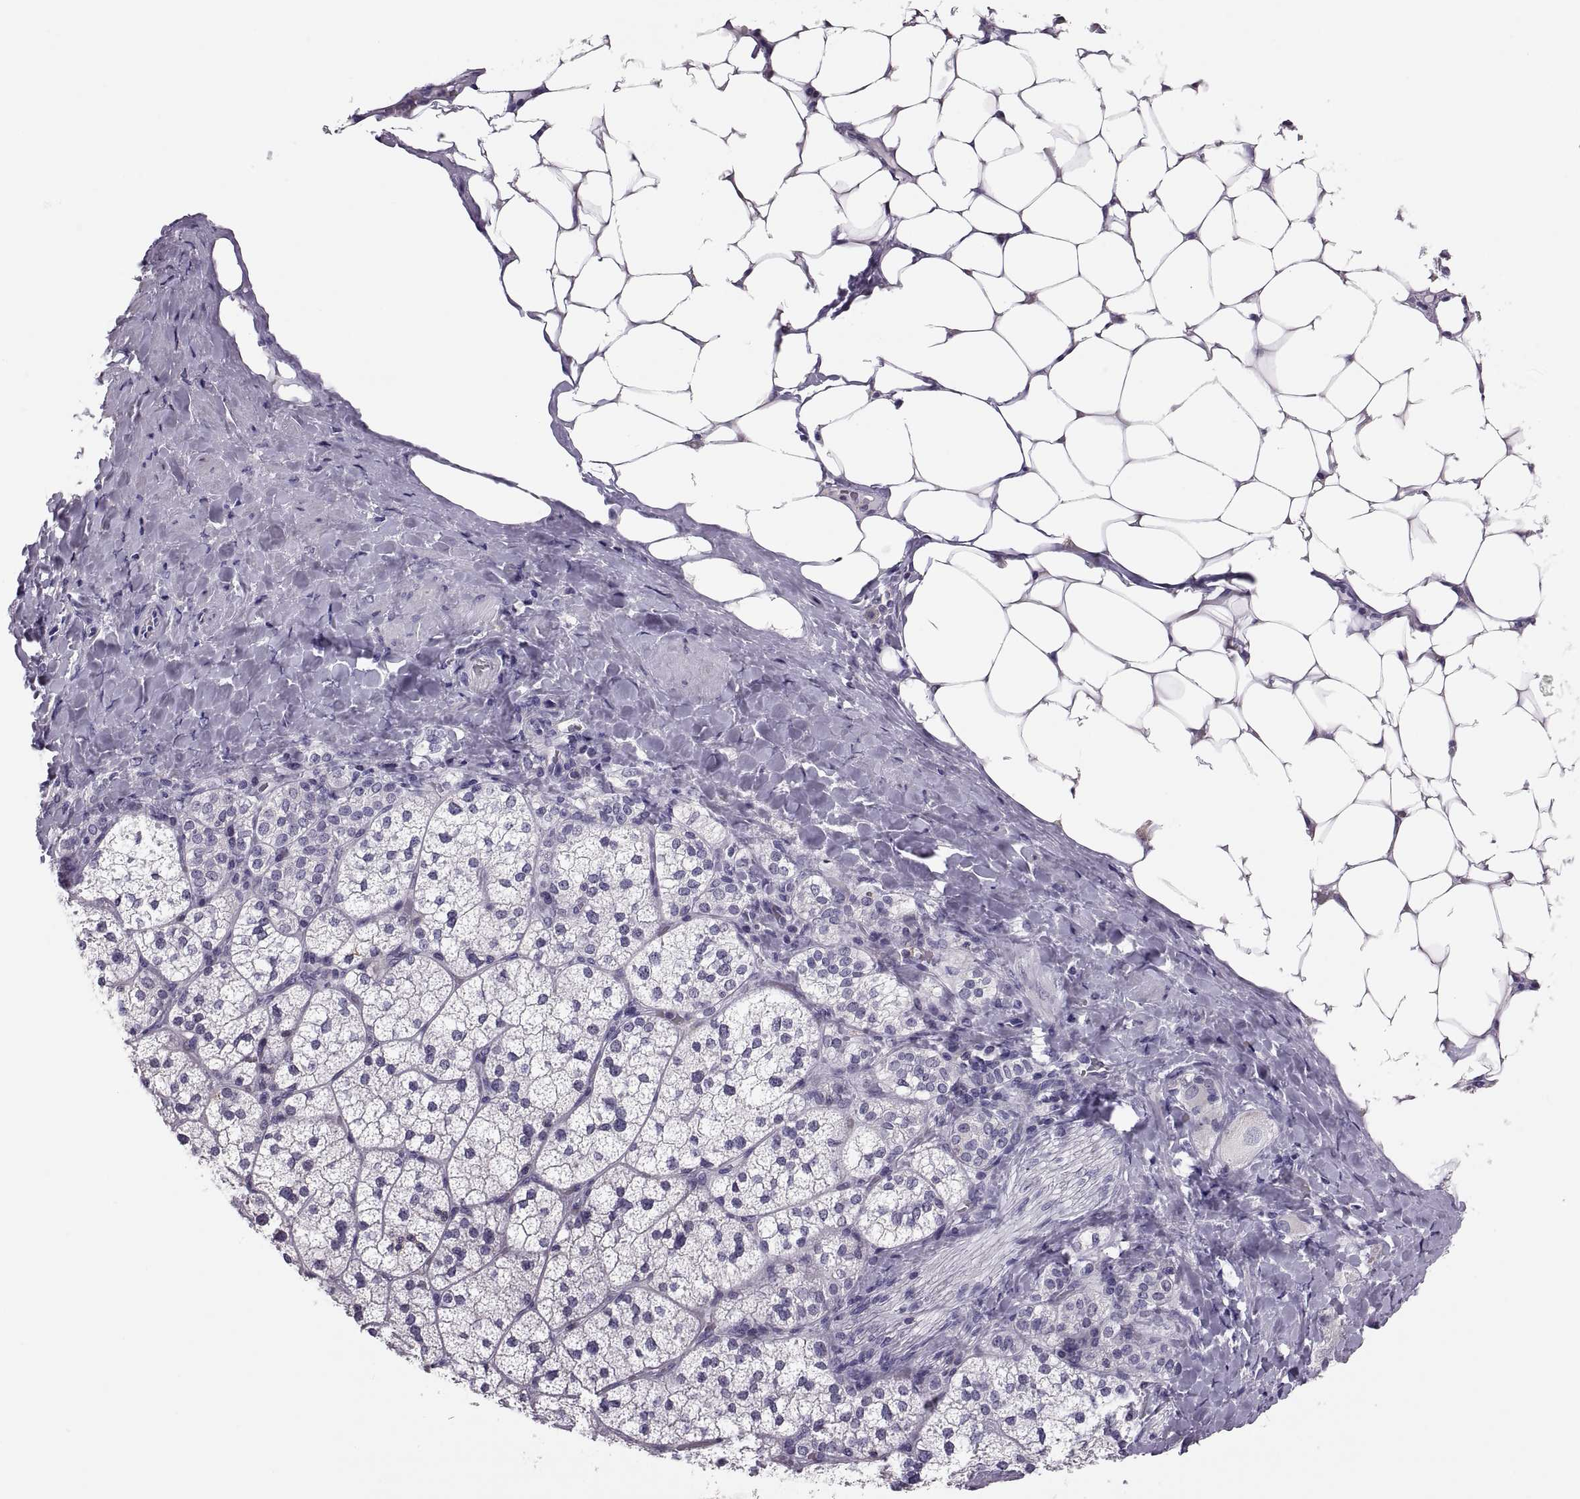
{"staining": {"intensity": "negative", "quantity": "none", "location": "none"}, "tissue": "adrenal gland", "cell_type": "Glandular cells", "image_type": "normal", "snomed": [{"axis": "morphology", "description": "Normal tissue, NOS"}, {"axis": "topography", "description": "Adrenal gland"}], "caption": "Image shows no protein expression in glandular cells of unremarkable adrenal gland. (Brightfield microscopy of DAB immunohistochemistry at high magnification).", "gene": "TTC21A", "patient": {"sex": "male", "age": 53}}